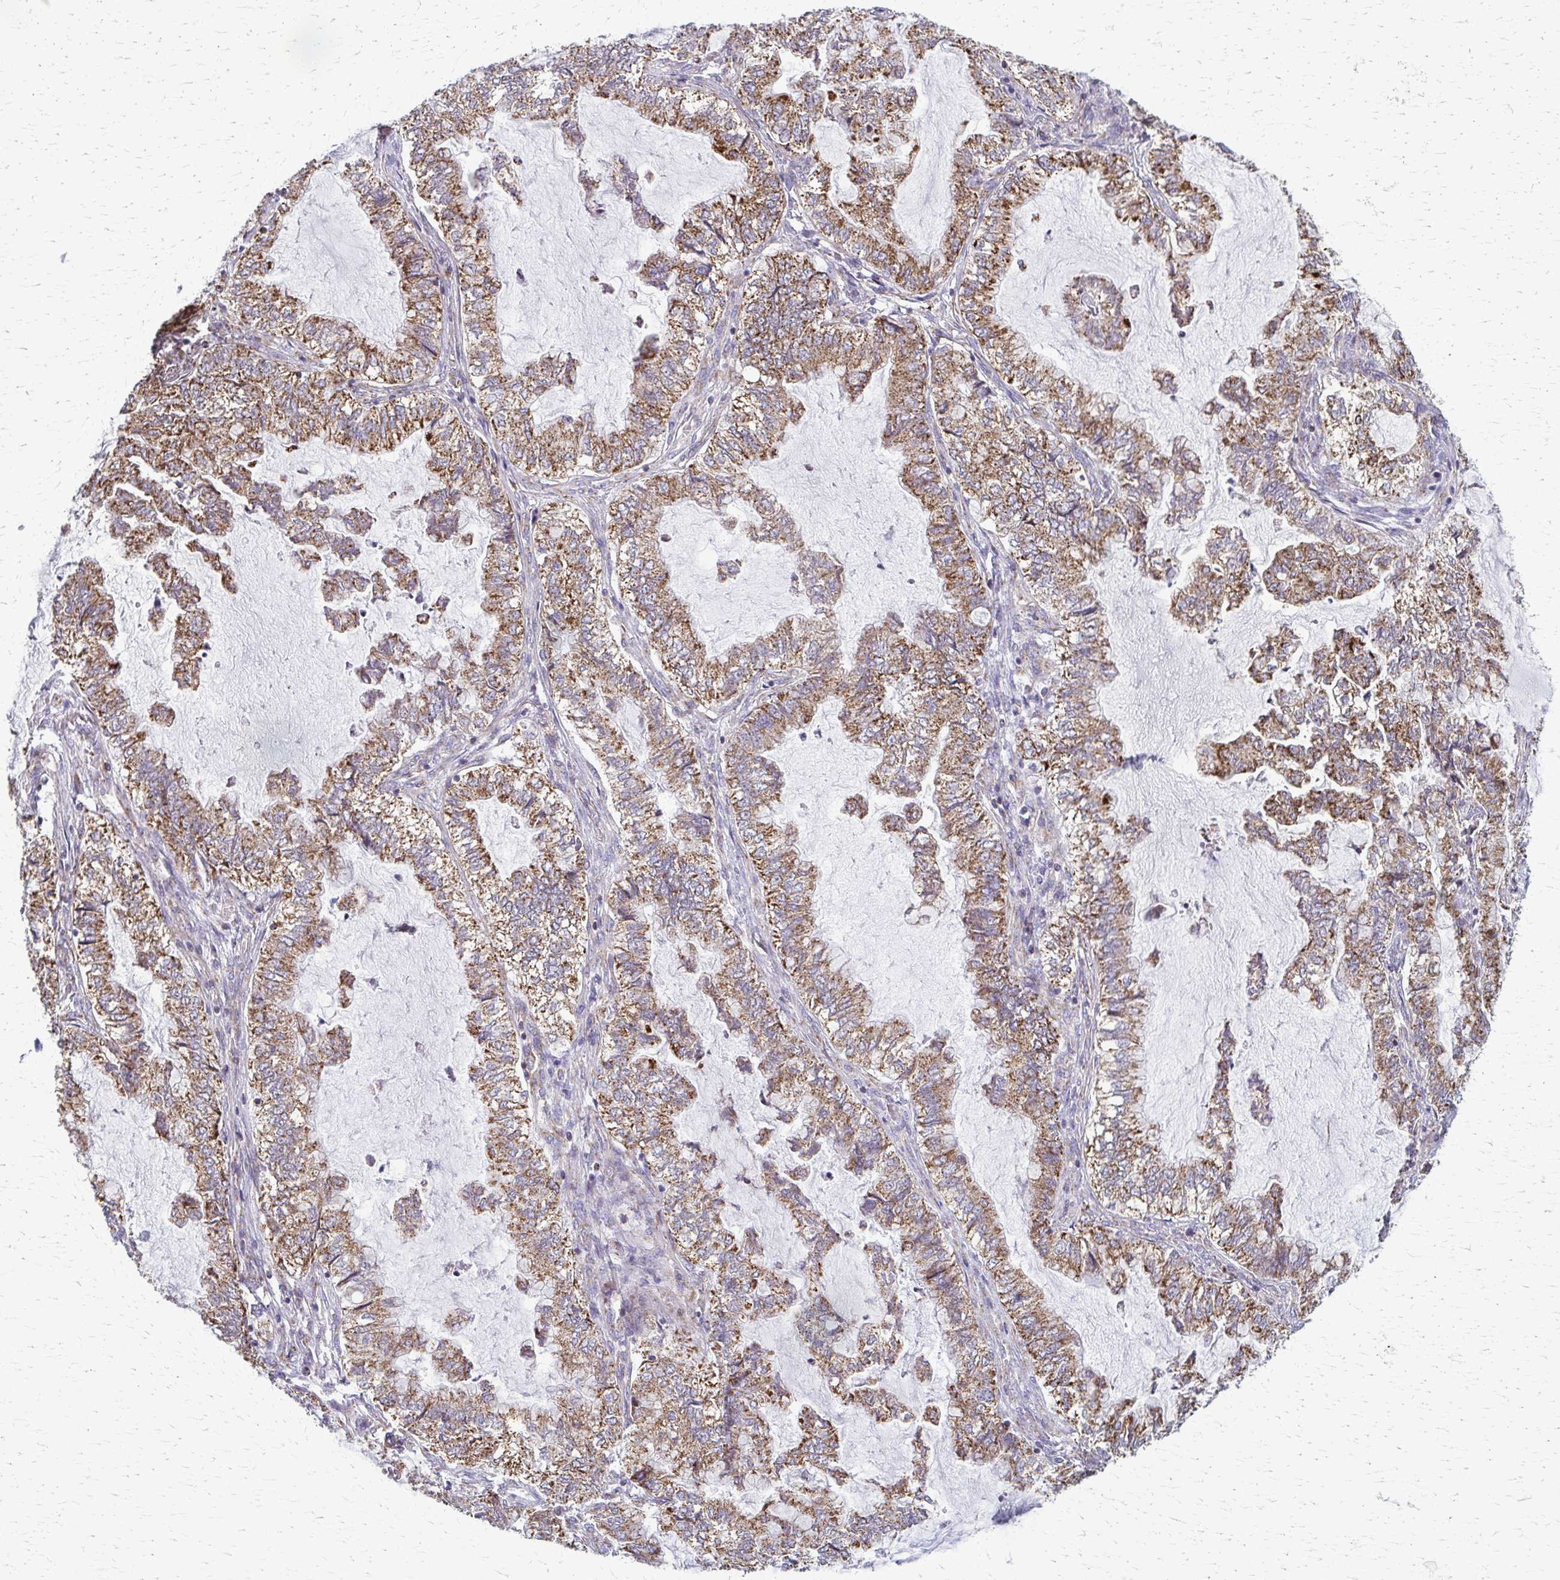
{"staining": {"intensity": "strong", "quantity": ">75%", "location": "cytoplasmic/membranous"}, "tissue": "lung cancer", "cell_type": "Tumor cells", "image_type": "cancer", "snomed": [{"axis": "morphology", "description": "Adenocarcinoma, NOS"}, {"axis": "topography", "description": "Lymph node"}, {"axis": "topography", "description": "Lung"}], "caption": "A high amount of strong cytoplasmic/membranous expression is identified in approximately >75% of tumor cells in adenocarcinoma (lung) tissue. Nuclei are stained in blue.", "gene": "TVP23A", "patient": {"sex": "male", "age": 66}}